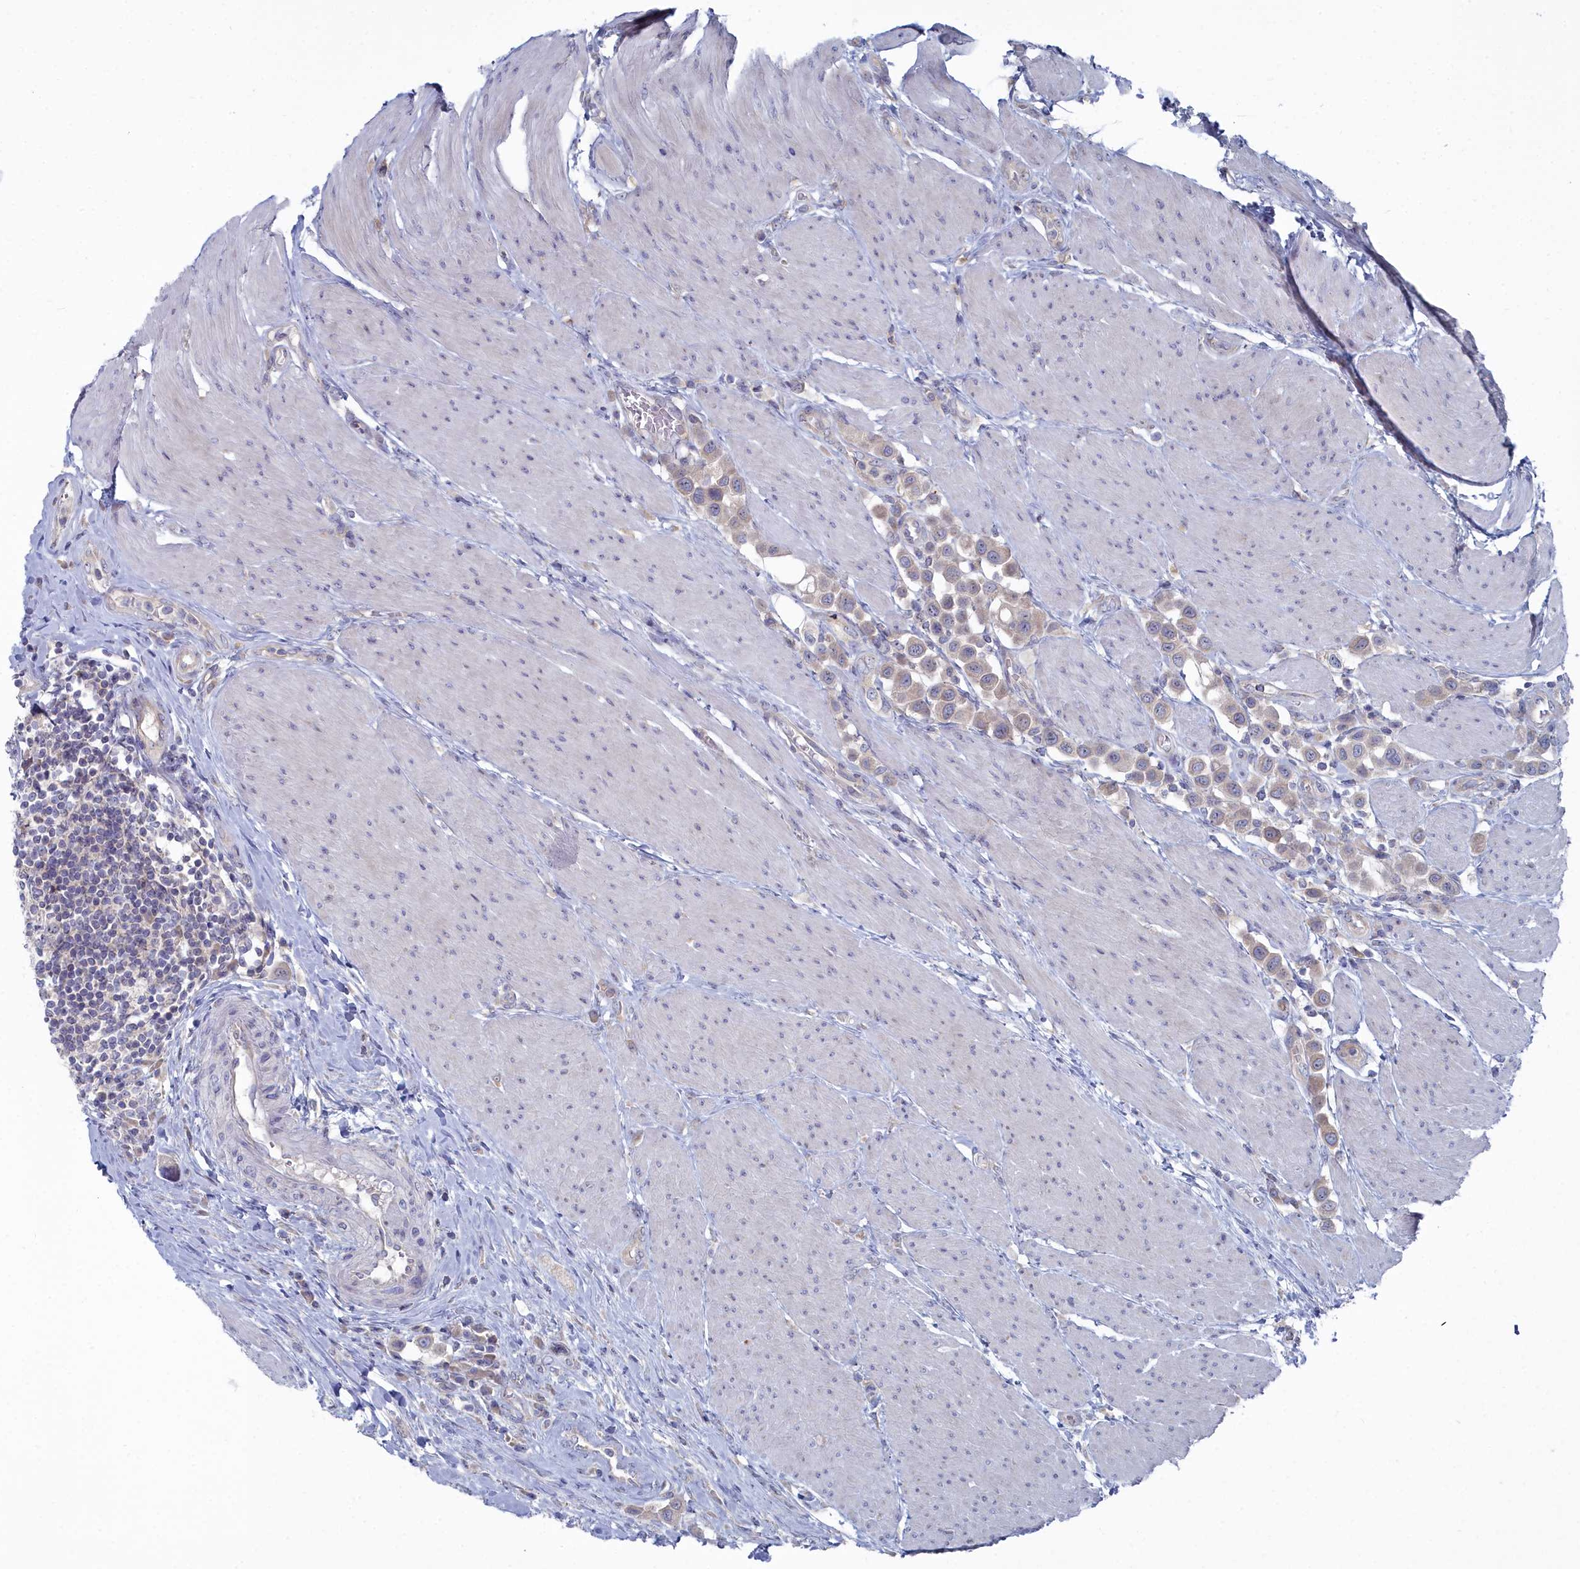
{"staining": {"intensity": "weak", "quantity": "<25%", "location": "cytoplasmic/membranous"}, "tissue": "urothelial cancer", "cell_type": "Tumor cells", "image_type": "cancer", "snomed": [{"axis": "morphology", "description": "Urothelial carcinoma, High grade"}, {"axis": "topography", "description": "Urinary bladder"}], "caption": "Immunohistochemistry of urothelial carcinoma (high-grade) displays no positivity in tumor cells. (DAB (3,3'-diaminobenzidine) immunohistochemistry visualized using brightfield microscopy, high magnification).", "gene": "CCDC149", "patient": {"sex": "male", "age": 50}}